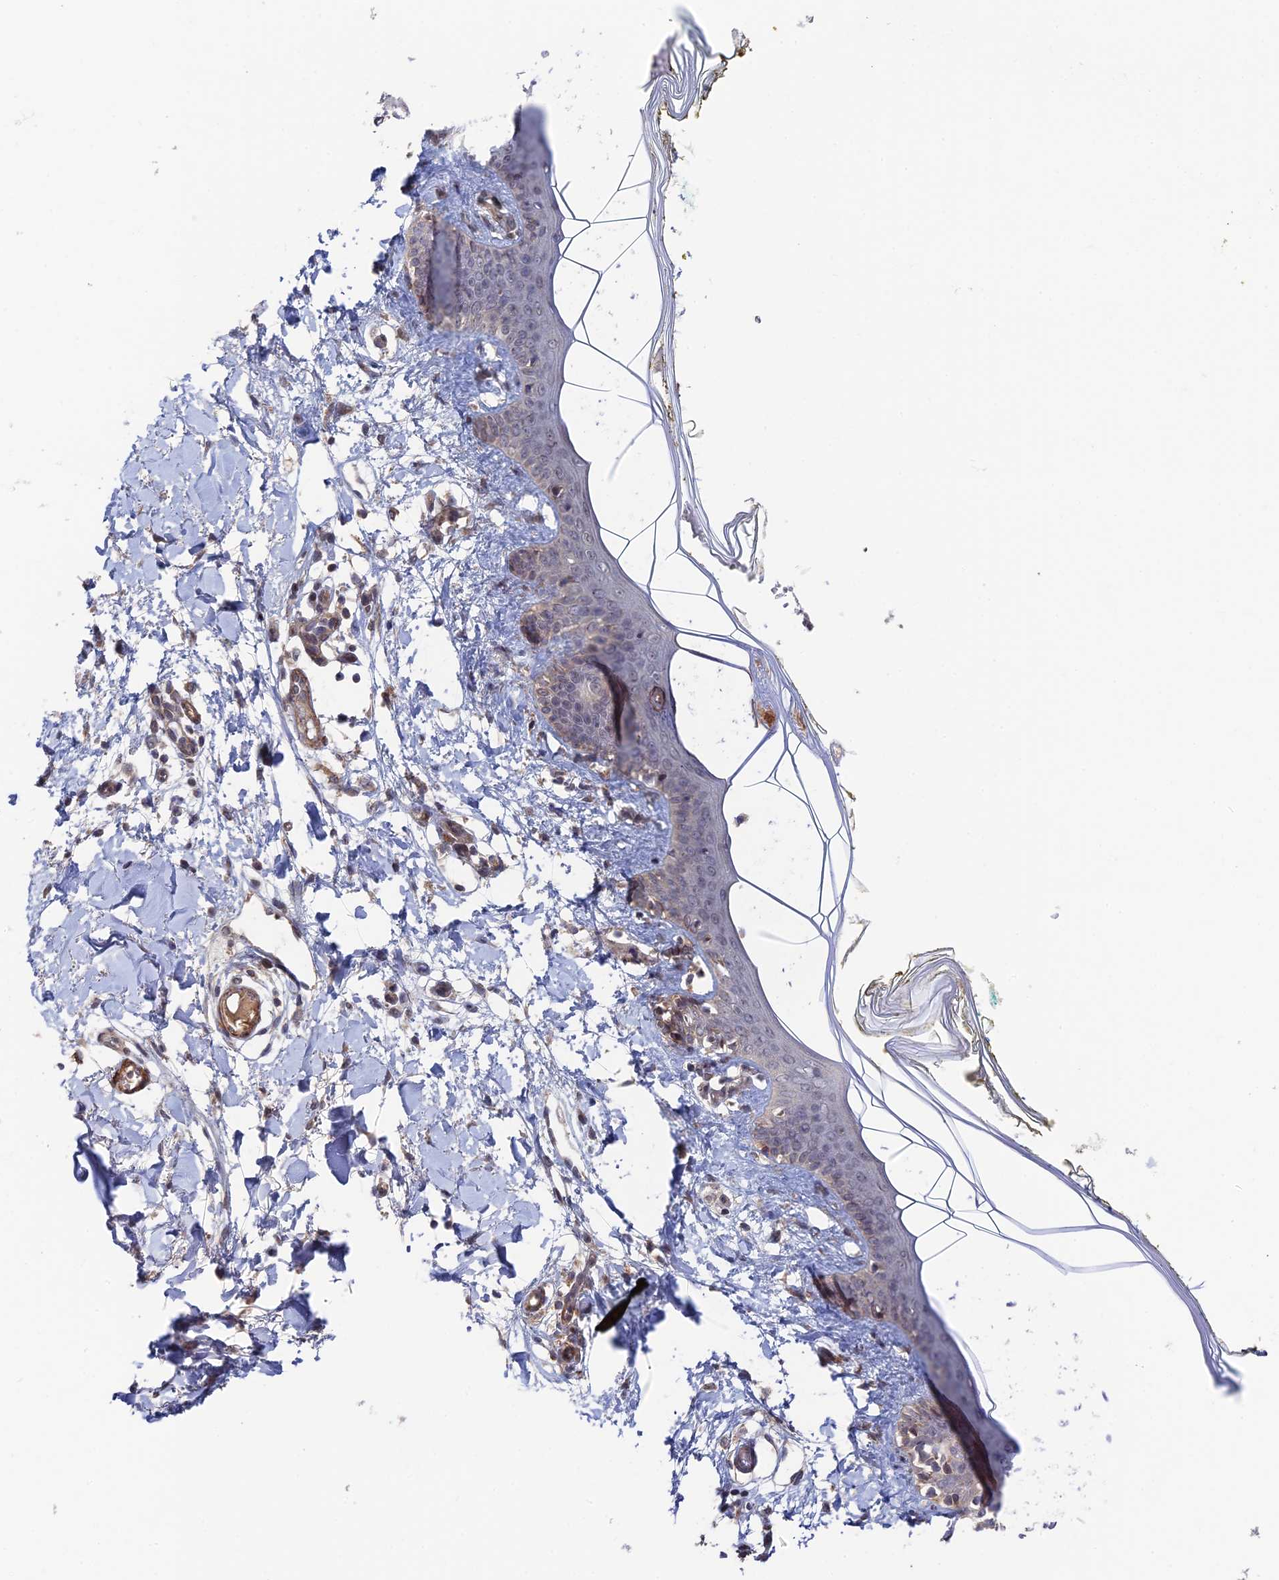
{"staining": {"intensity": "negative", "quantity": "none", "location": "none"}, "tissue": "skin", "cell_type": "Fibroblasts", "image_type": "normal", "snomed": [{"axis": "morphology", "description": "Normal tissue, NOS"}, {"axis": "topography", "description": "Skin"}], "caption": "Immunohistochemistry (IHC) of normal skin exhibits no positivity in fibroblasts.", "gene": "ZNF320", "patient": {"sex": "female", "age": 34}}